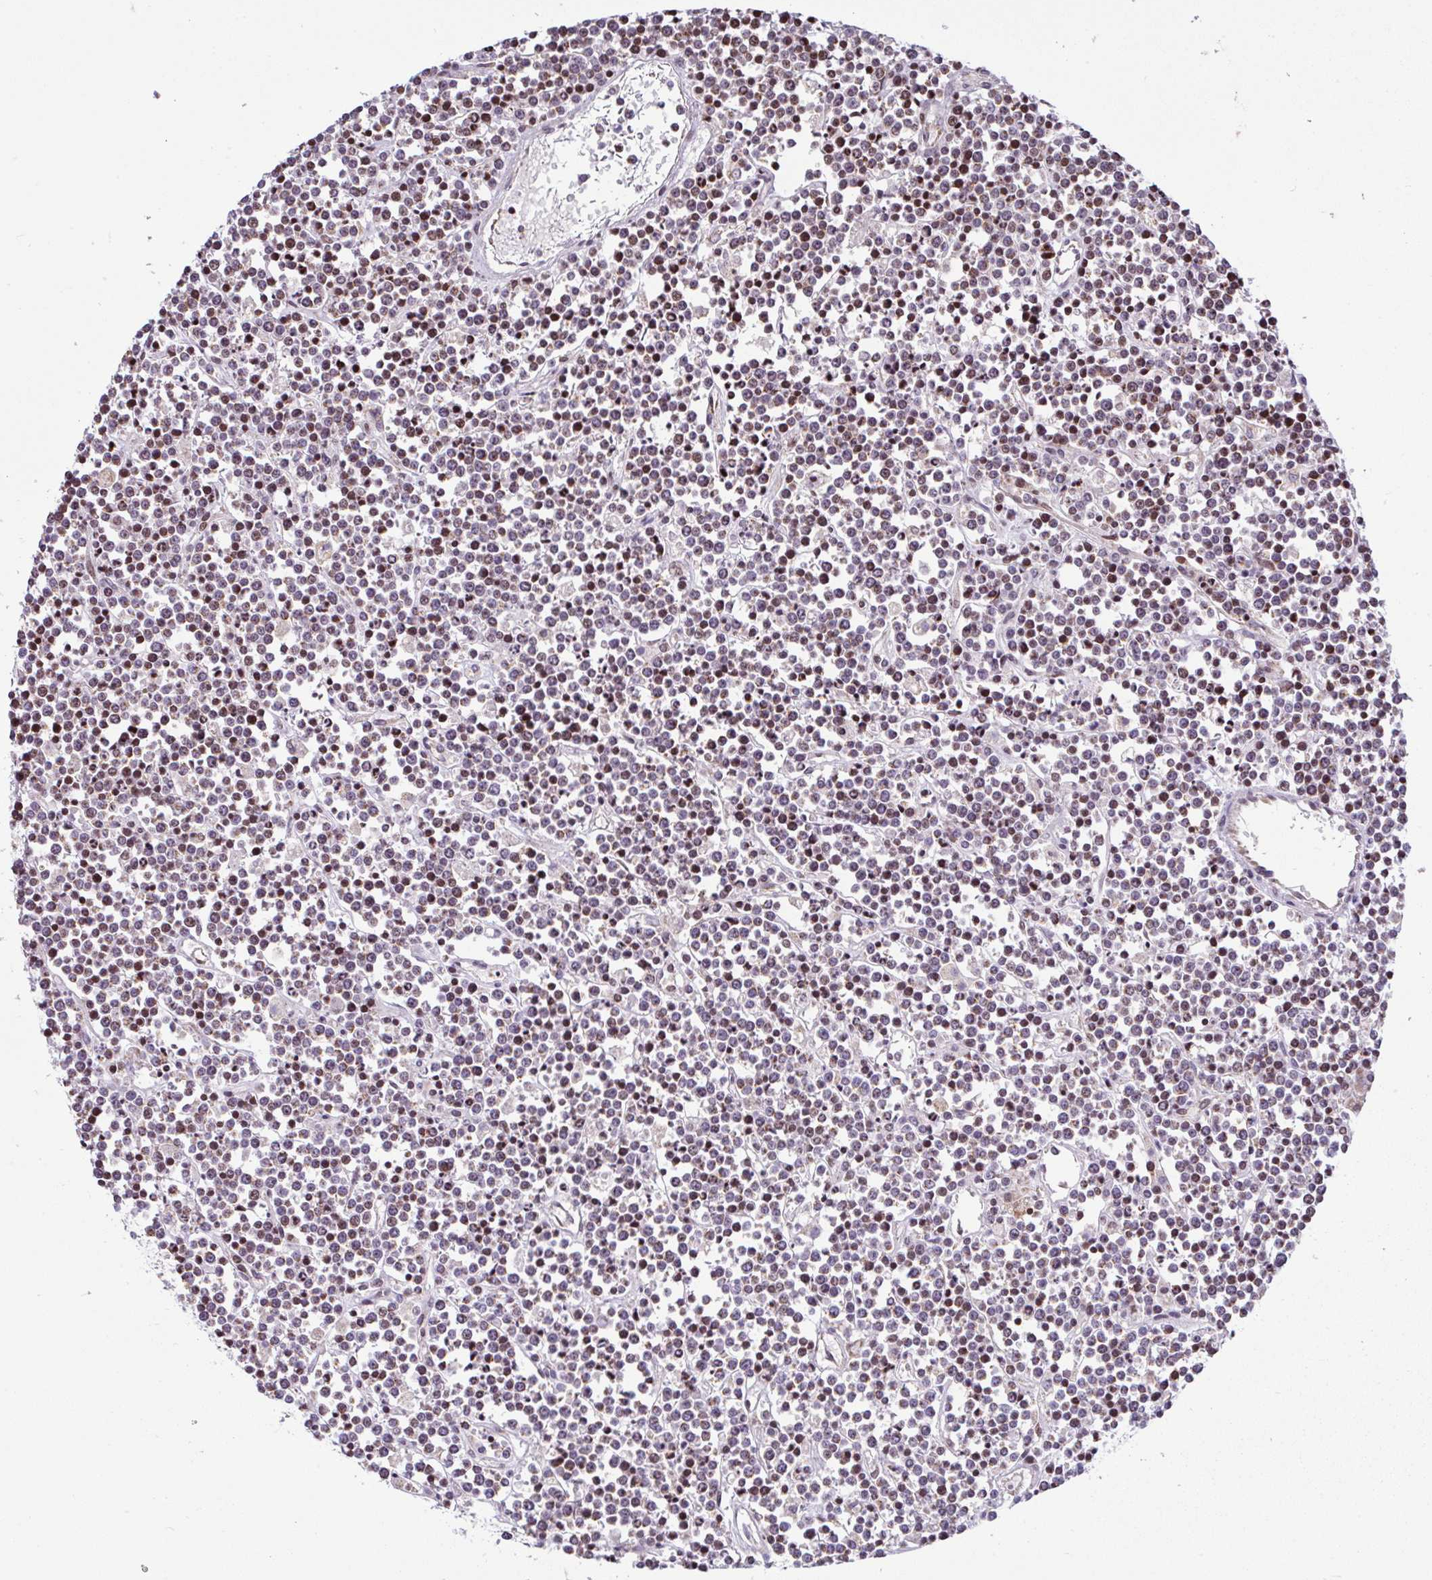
{"staining": {"intensity": "weak", "quantity": "25%-75%", "location": "cytoplasmic/membranous"}, "tissue": "lymphoma", "cell_type": "Tumor cells", "image_type": "cancer", "snomed": [{"axis": "morphology", "description": "Malignant lymphoma, non-Hodgkin's type, High grade"}, {"axis": "topography", "description": "Ovary"}], "caption": "Tumor cells display low levels of weak cytoplasmic/membranous staining in approximately 25%-75% of cells in human lymphoma.", "gene": "FIGNL1", "patient": {"sex": "female", "age": 56}}